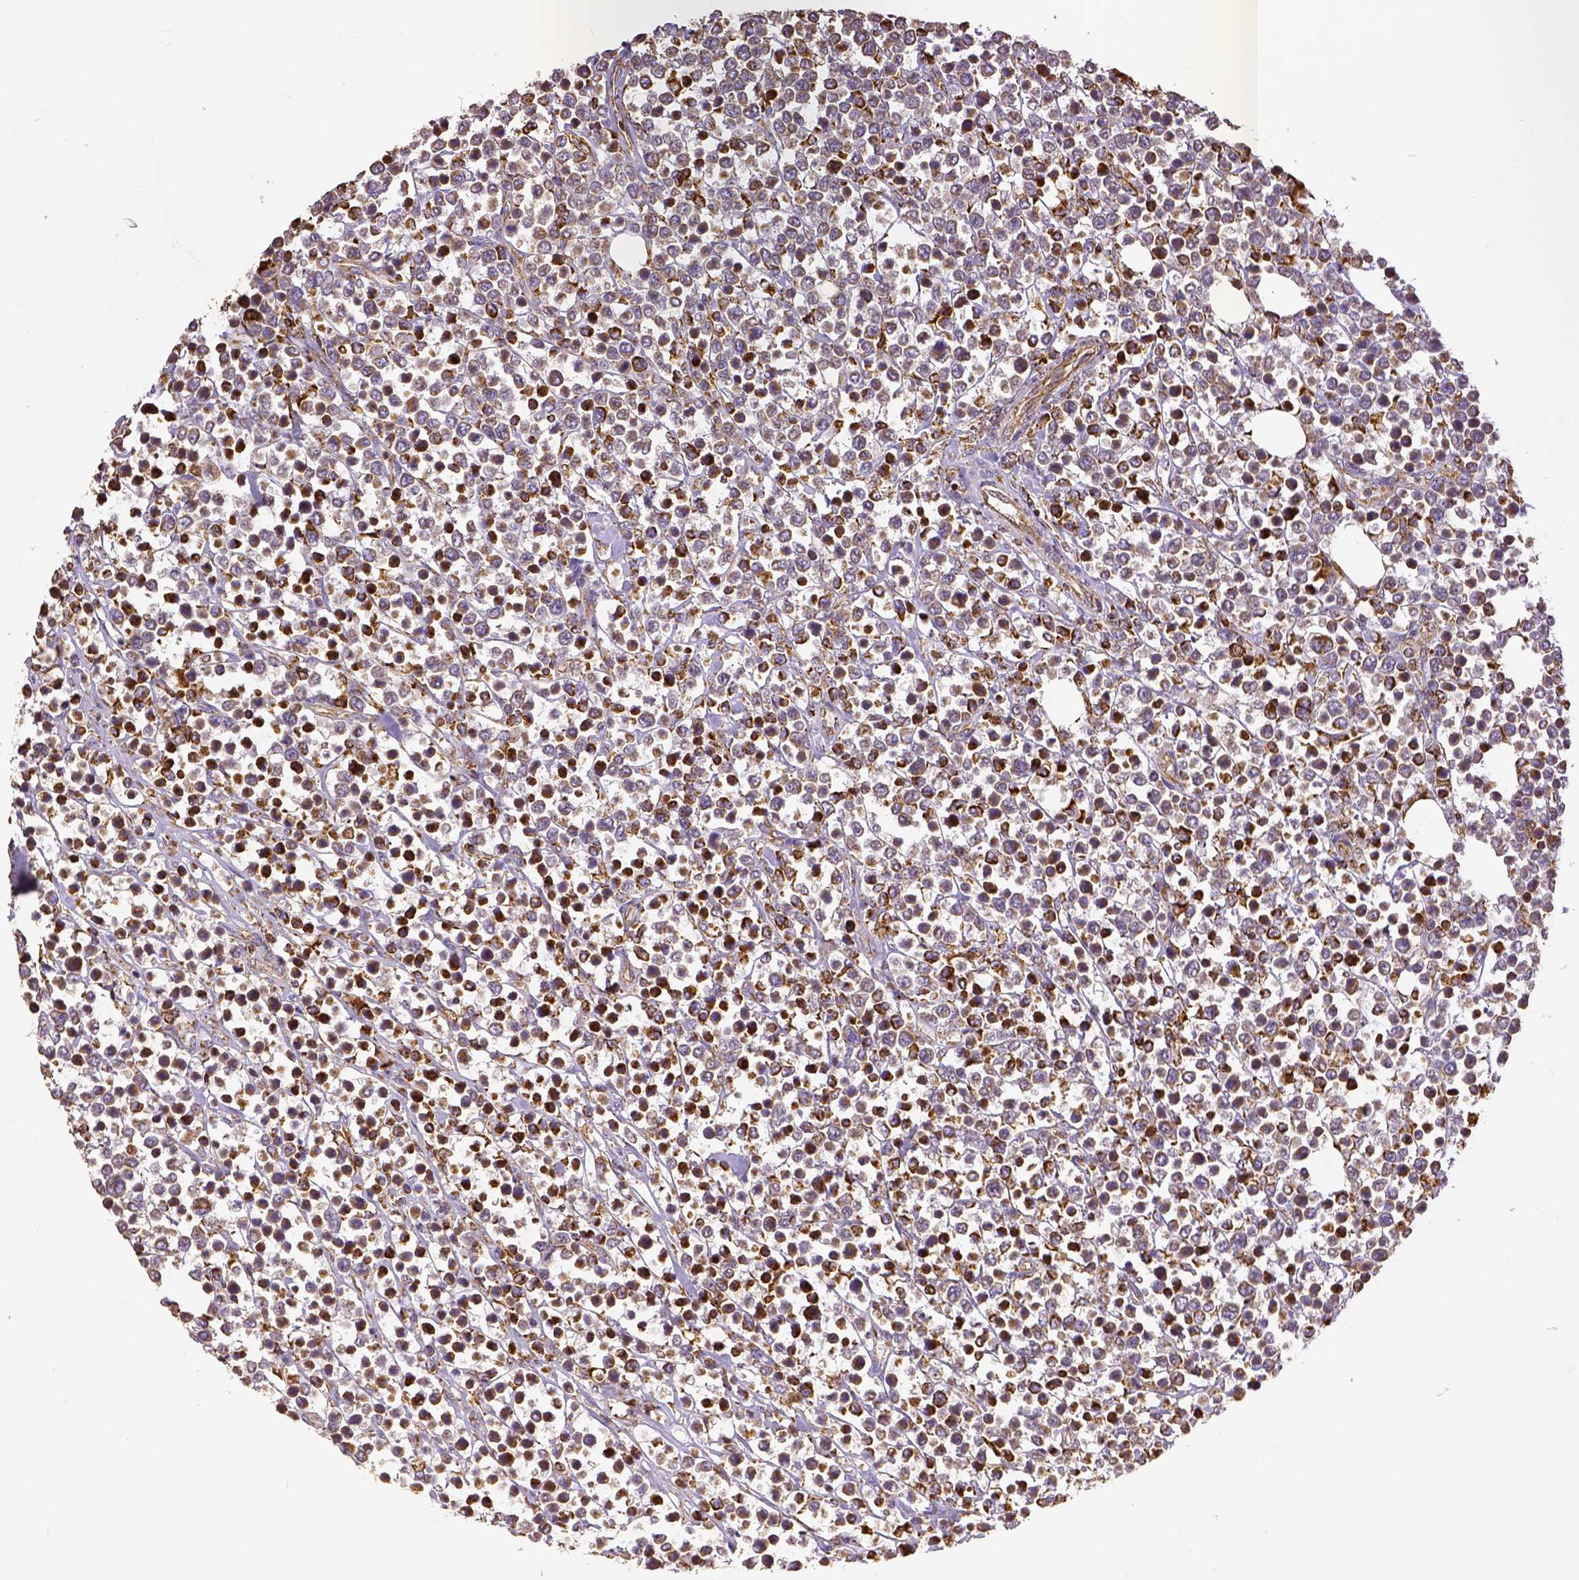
{"staining": {"intensity": "moderate", "quantity": ">75%", "location": "cytoplasmic/membranous"}, "tissue": "lymphoma", "cell_type": "Tumor cells", "image_type": "cancer", "snomed": [{"axis": "morphology", "description": "Malignant lymphoma, non-Hodgkin's type, High grade"}, {"axis": "topography", "description": "Soft tissue"}], "caption": "A photomicrograph showing moderate cytoplasmic/membranous staining in about >75% of tumor cells in lymphoma, as visualized by brown immunohistochemical staining.", "gene": "SDHB", "patient": {"sex": "female", "age": 56}}